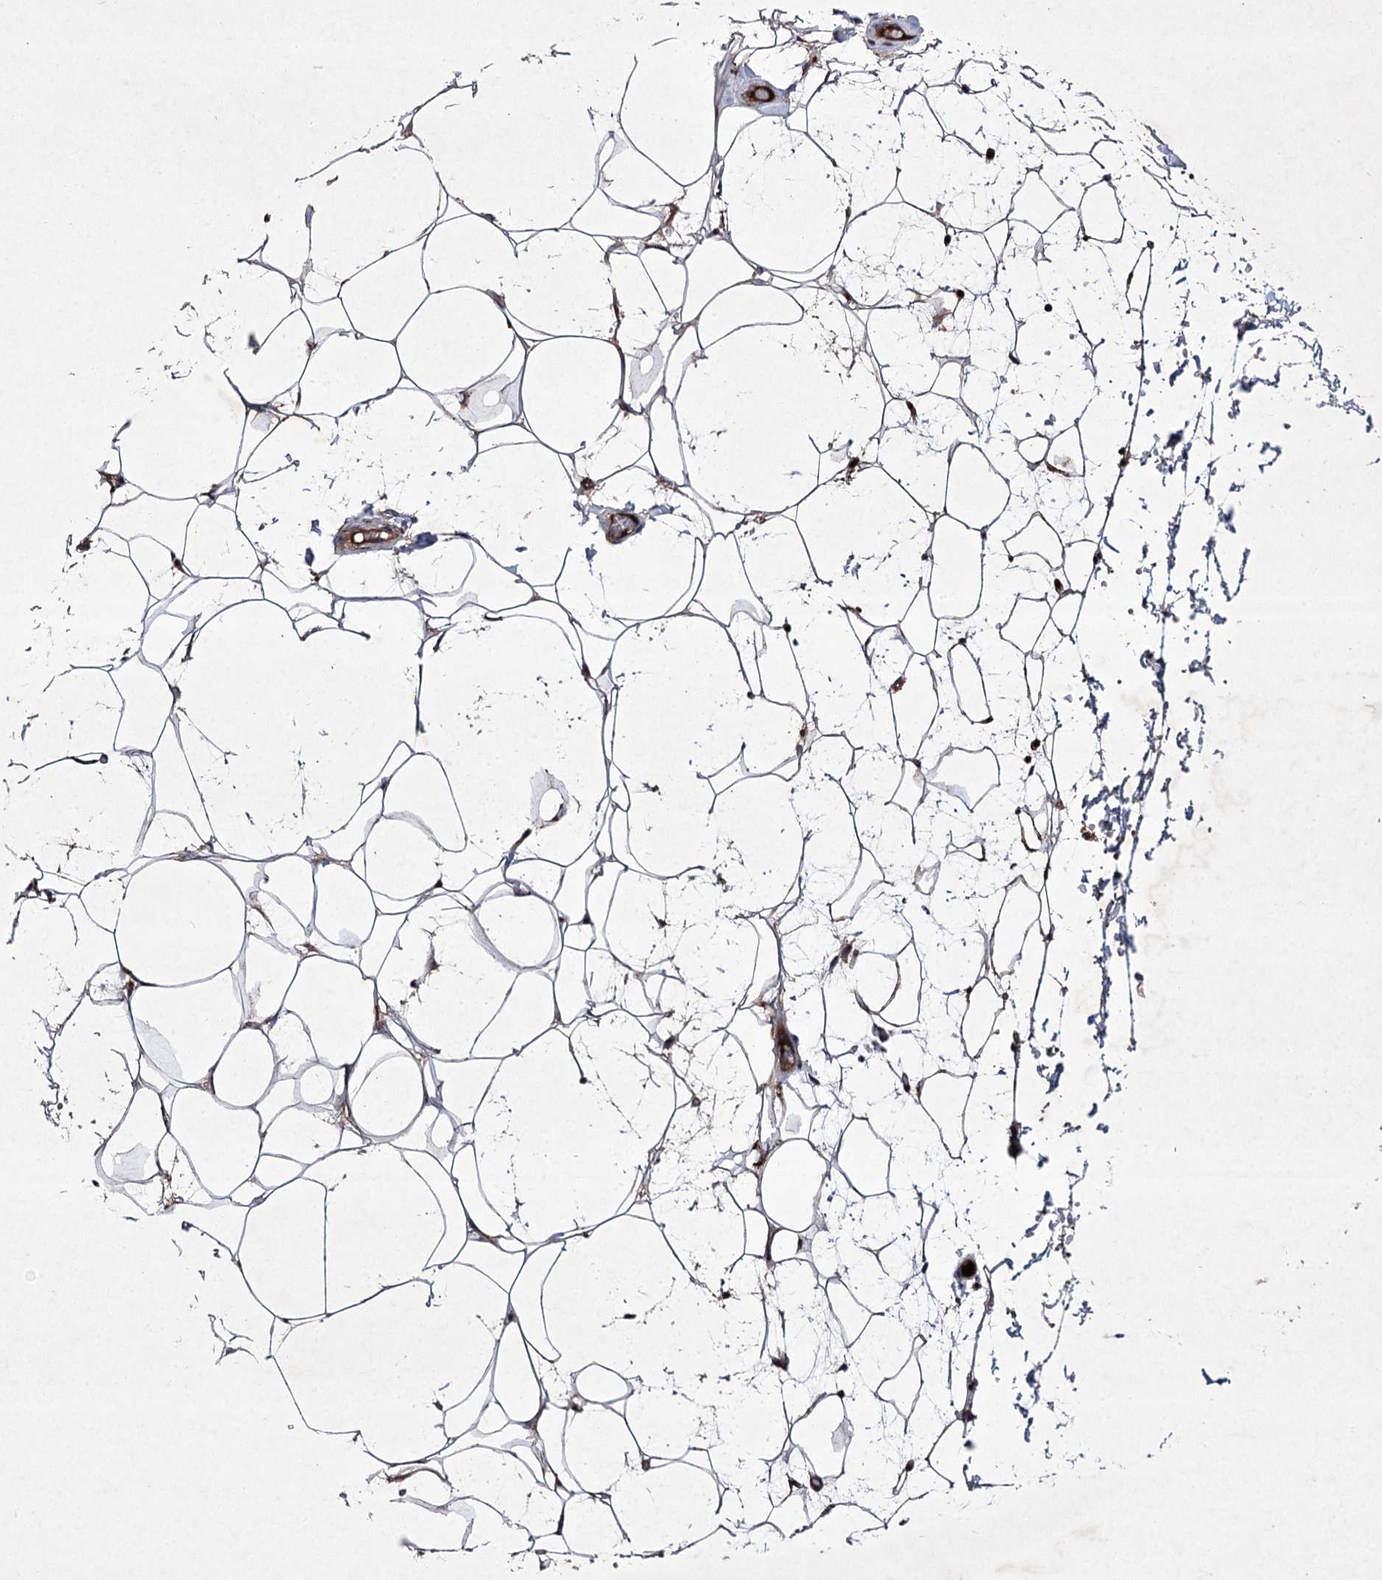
{"staining": {"intensity": "strong", "quantity": "<25%", "location": "cytoplasmic/membranous"}, "tissue": "adipose tissue", "cell_type": "Adipocytes", "image_type": "normal", "snomed": [{"axis": "morphology", "description": "Normal tissue, NOS"}, {"axis": "topography", "description": "Breast"}], "caption": "Immunohistochemistry (IHC) image of unremarkable adipose tissue: adipose tissue stained using IHC exhibits medium levels of strong protein expression localized specifically in the cytoplasmic/membranous of adipocytes, appearing as a cytoplasmic/membranous brown color.", "gene": "ALG9", "patient": {"sex": "female", "age": 26}}